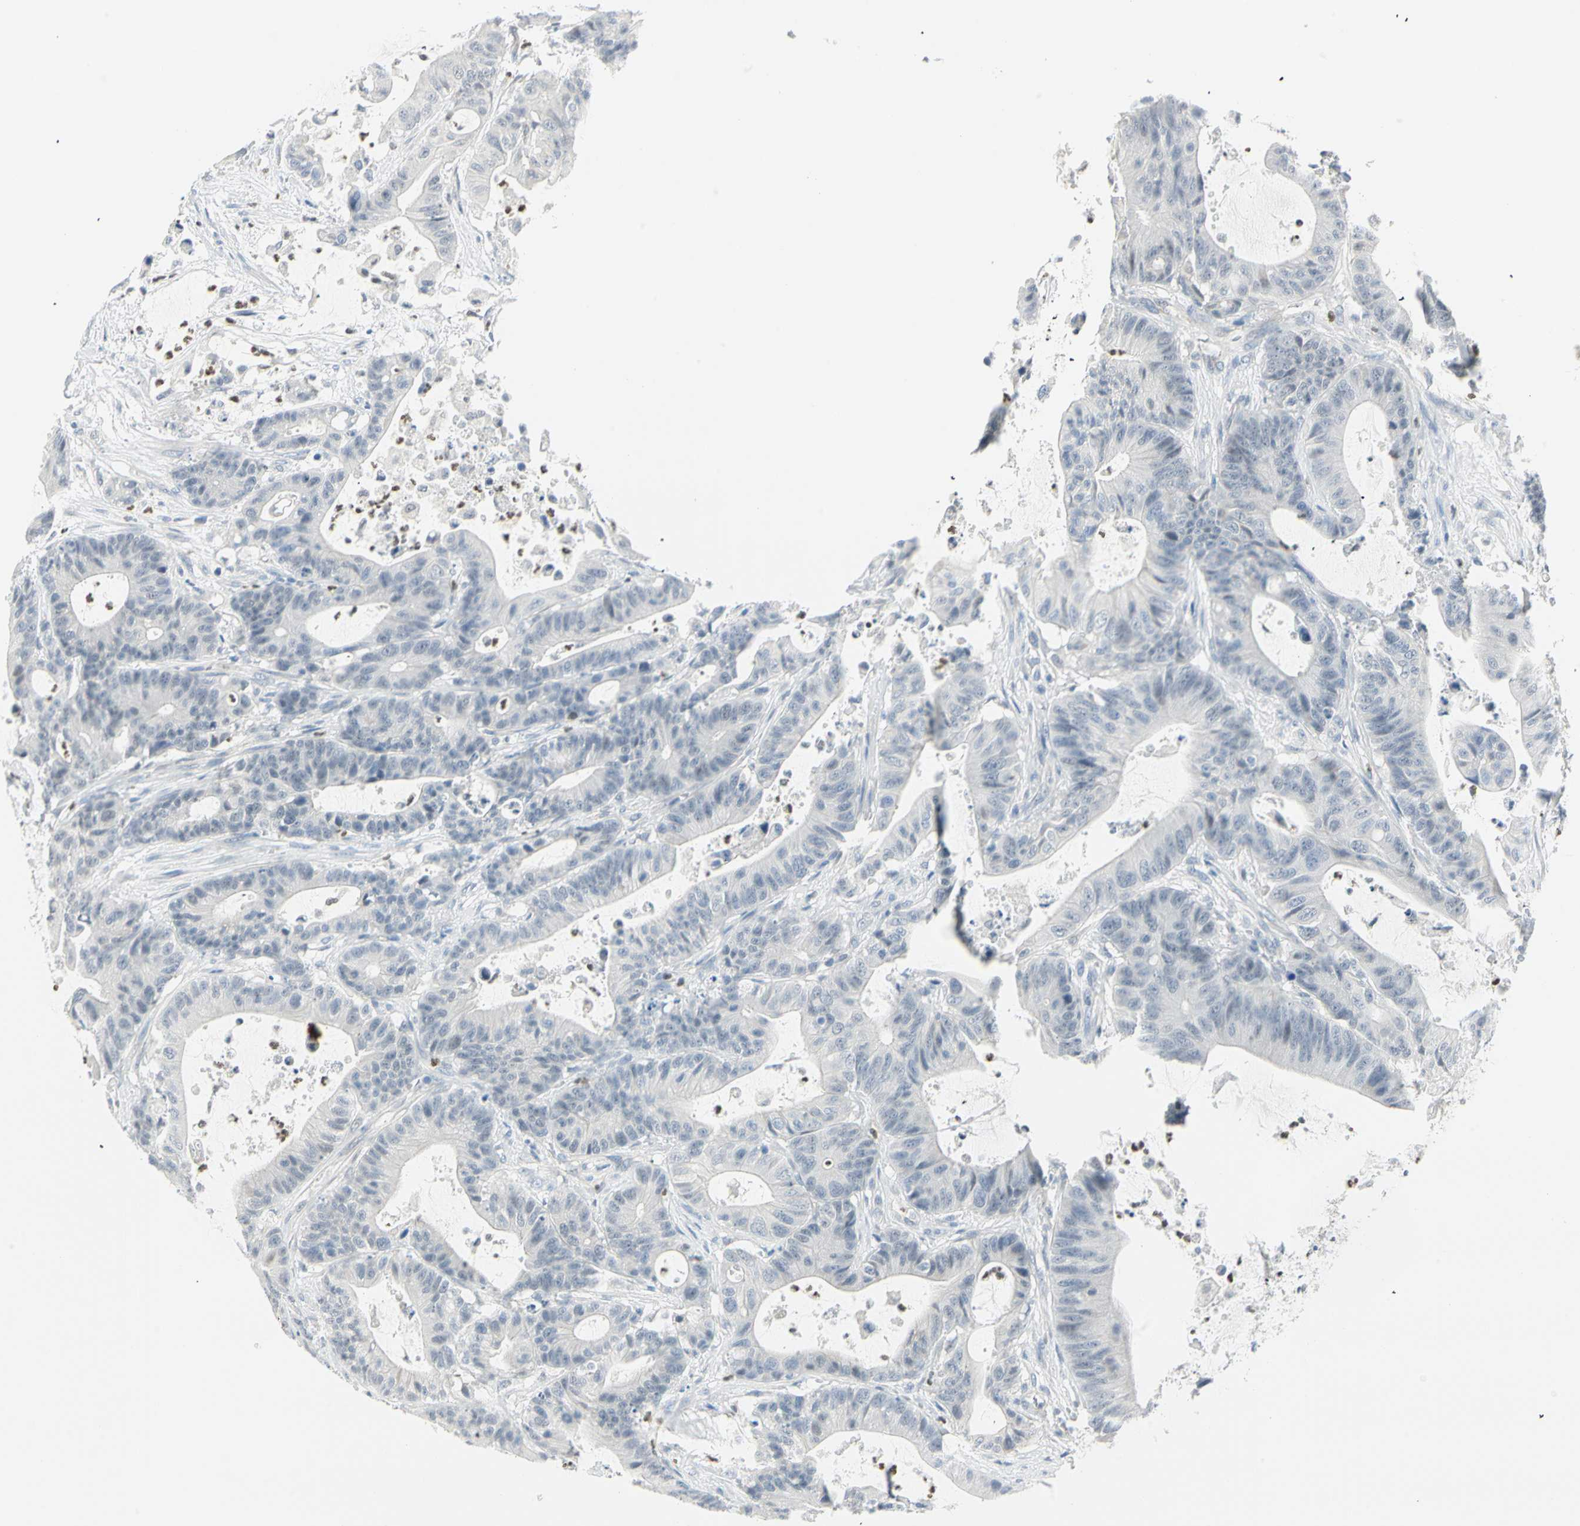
{"staining": {"intensity": "negative", "quantity": "none", "location": "none"}, "tissue": "colorectal cancer", "cell_type": "Tumor cells", "image_type": "cancer", "snomed": [{"axis": "morphology", "description": "Adenocarcinoma, NOS"}, {"axis": "topography", "description": "Colon"}], "caption": "Micrograph shows no significant protein positivity in tumor cells of adenocarcinoma (colorectal).", "gene": "MLLT10", "patient": {"sex": "female", "age": 84}}